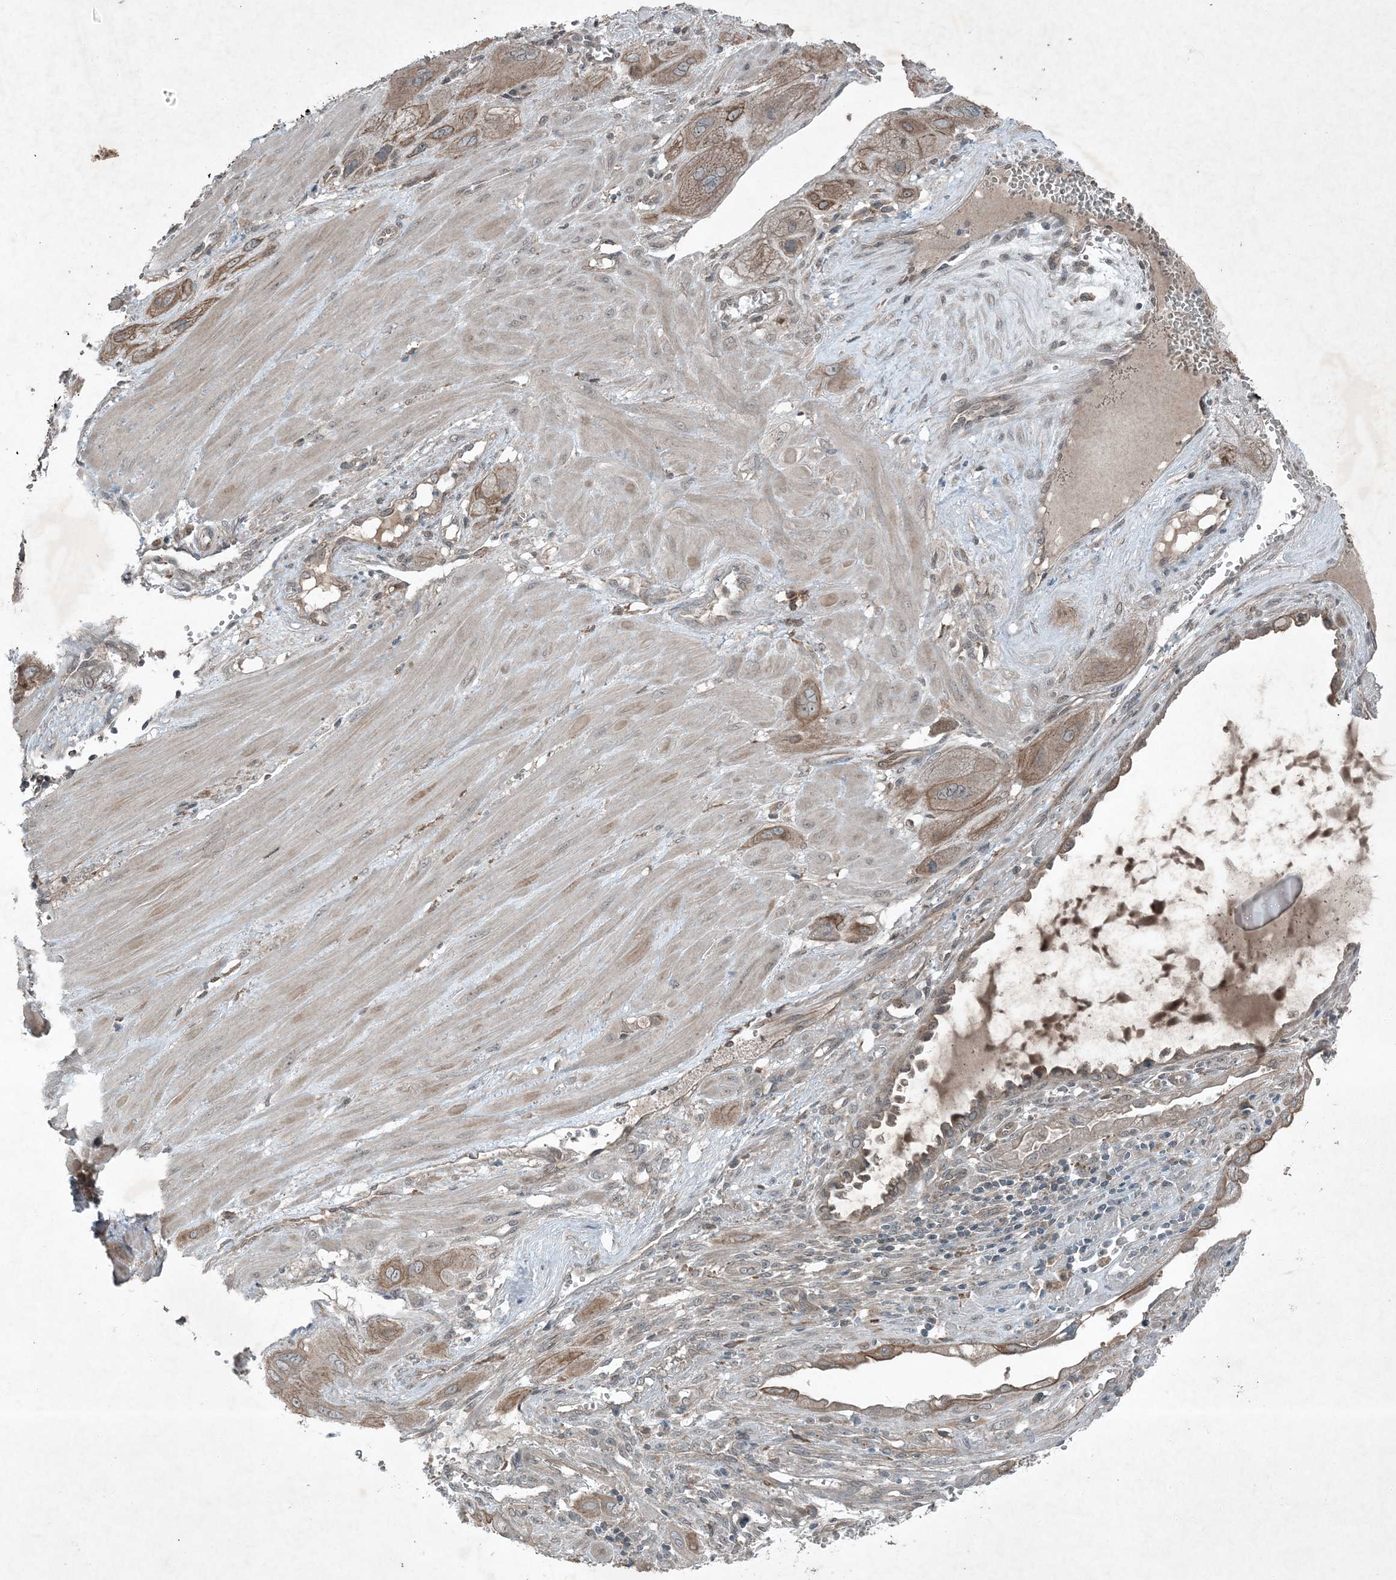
{"staining": {"intensity": "moderate", "quantity": ">75%", "location": "cytoplasmic/membranous"}, "tissue": "cervical cancer", "cell_type": "Tumor cells", "image_type": "cancer", "snomed": [{"axis": "morphology", "description": "Squamous cell carcinoma, NOS"}, {"axis": "topography", "description": "Cervix"}], "caption": "Human cervical cancer stained with a protein marker reveals moderate staining in tumor cells.", "gene": "MDN1", "patient": {"sex": "female", "age": 34}}